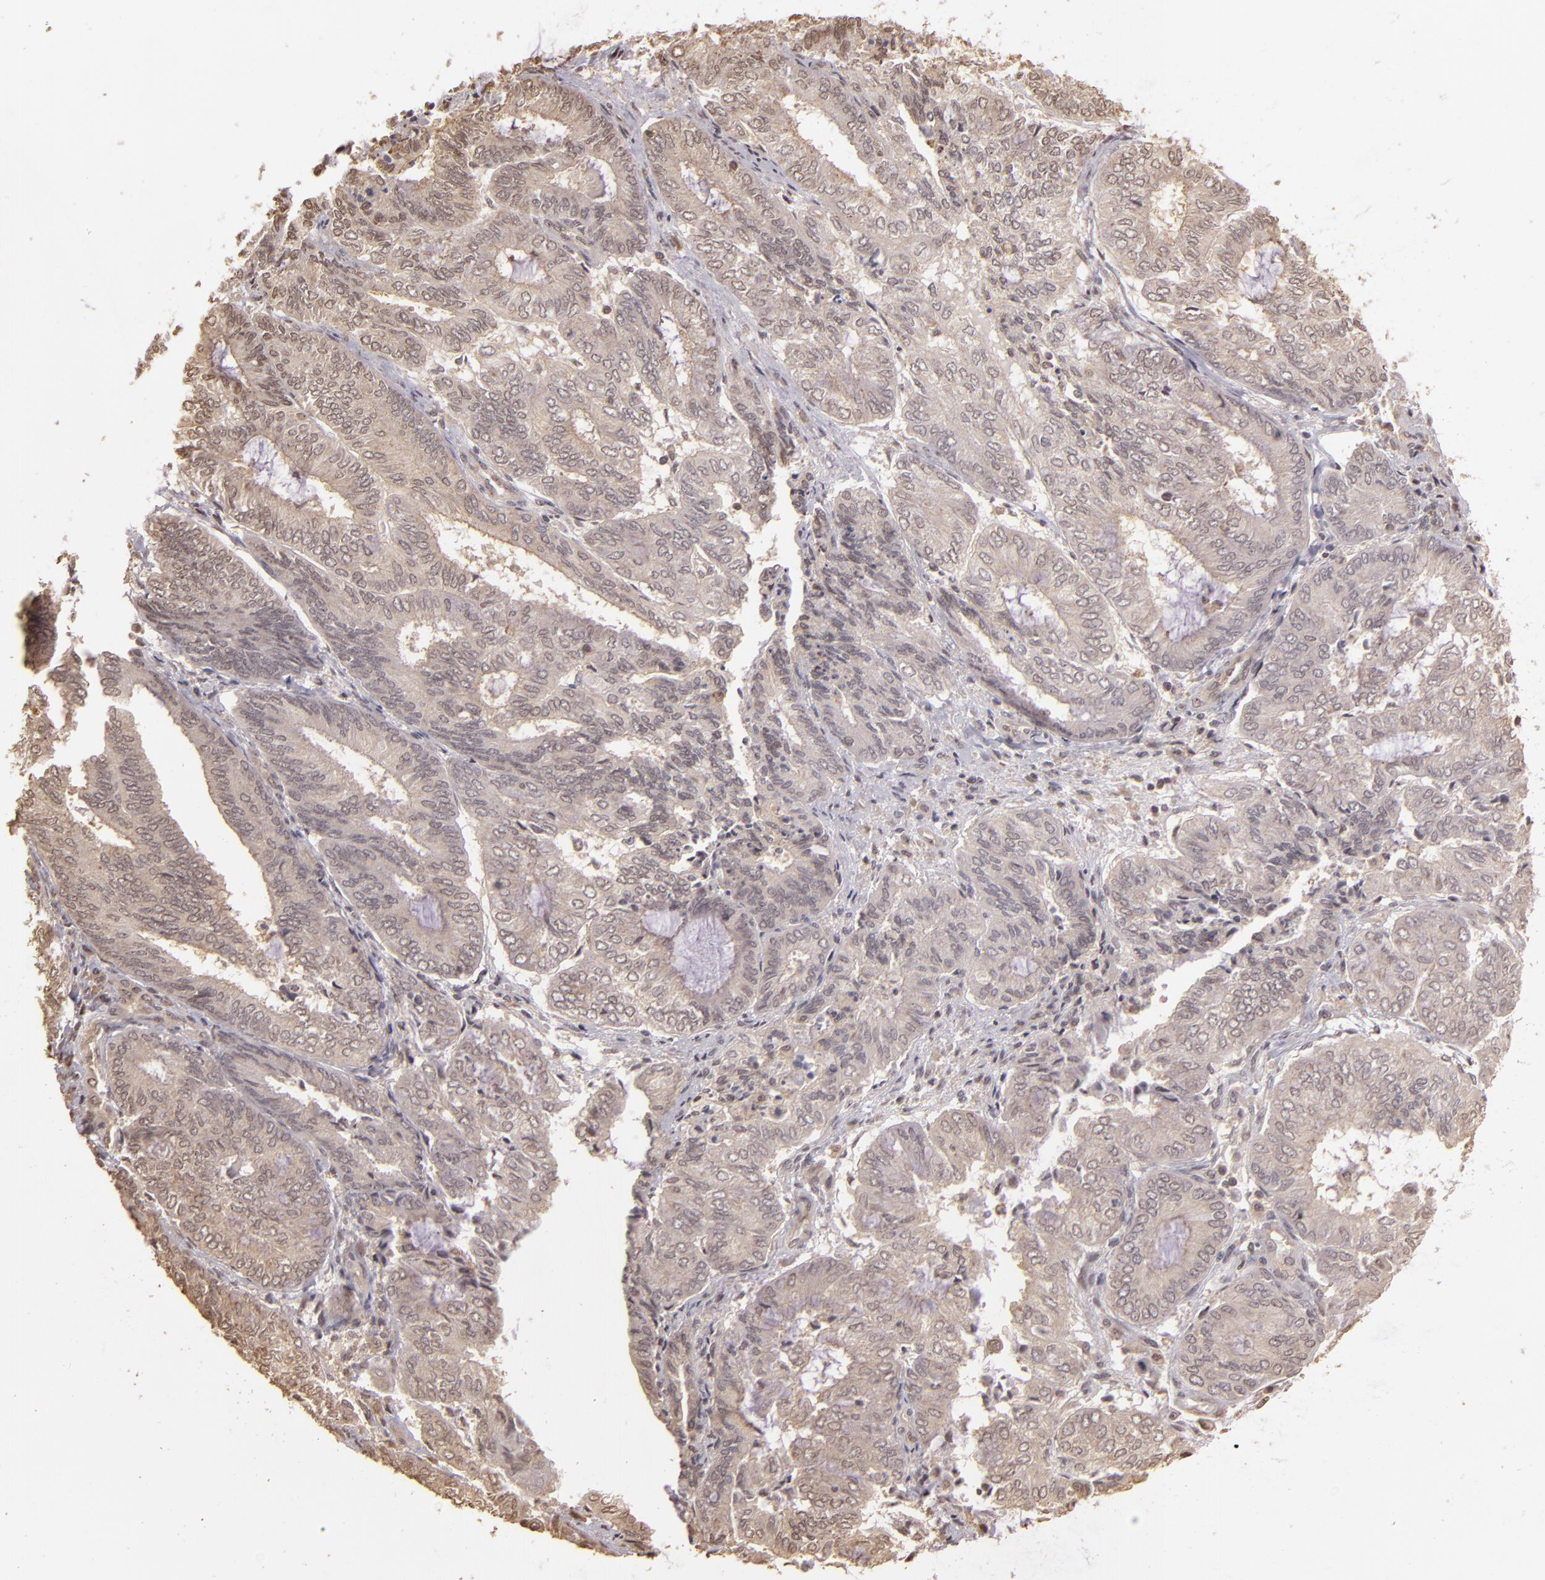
{"staining": {"intensity": "weak", "quantity": ">75%", "location": "cytoplasmic/membranous"}, "tissue": "endometrial cancer", "cell_type": "Tumor cells", "image_type": "cancer", "snomed": [{"axis": "morphology", "description": "Adenocarcinoma, NOS"}, {"axis": "topography", "description": "Endometrium"}], "caption": "Brown immunohistochemical staining in human endometrial adenocarcinoma displays weak cytoplasmic/membranous positivity in approximately >75% of tumor cells.", "gene": "ARPC2", "patient": {"sex": "female", "age": 59}}